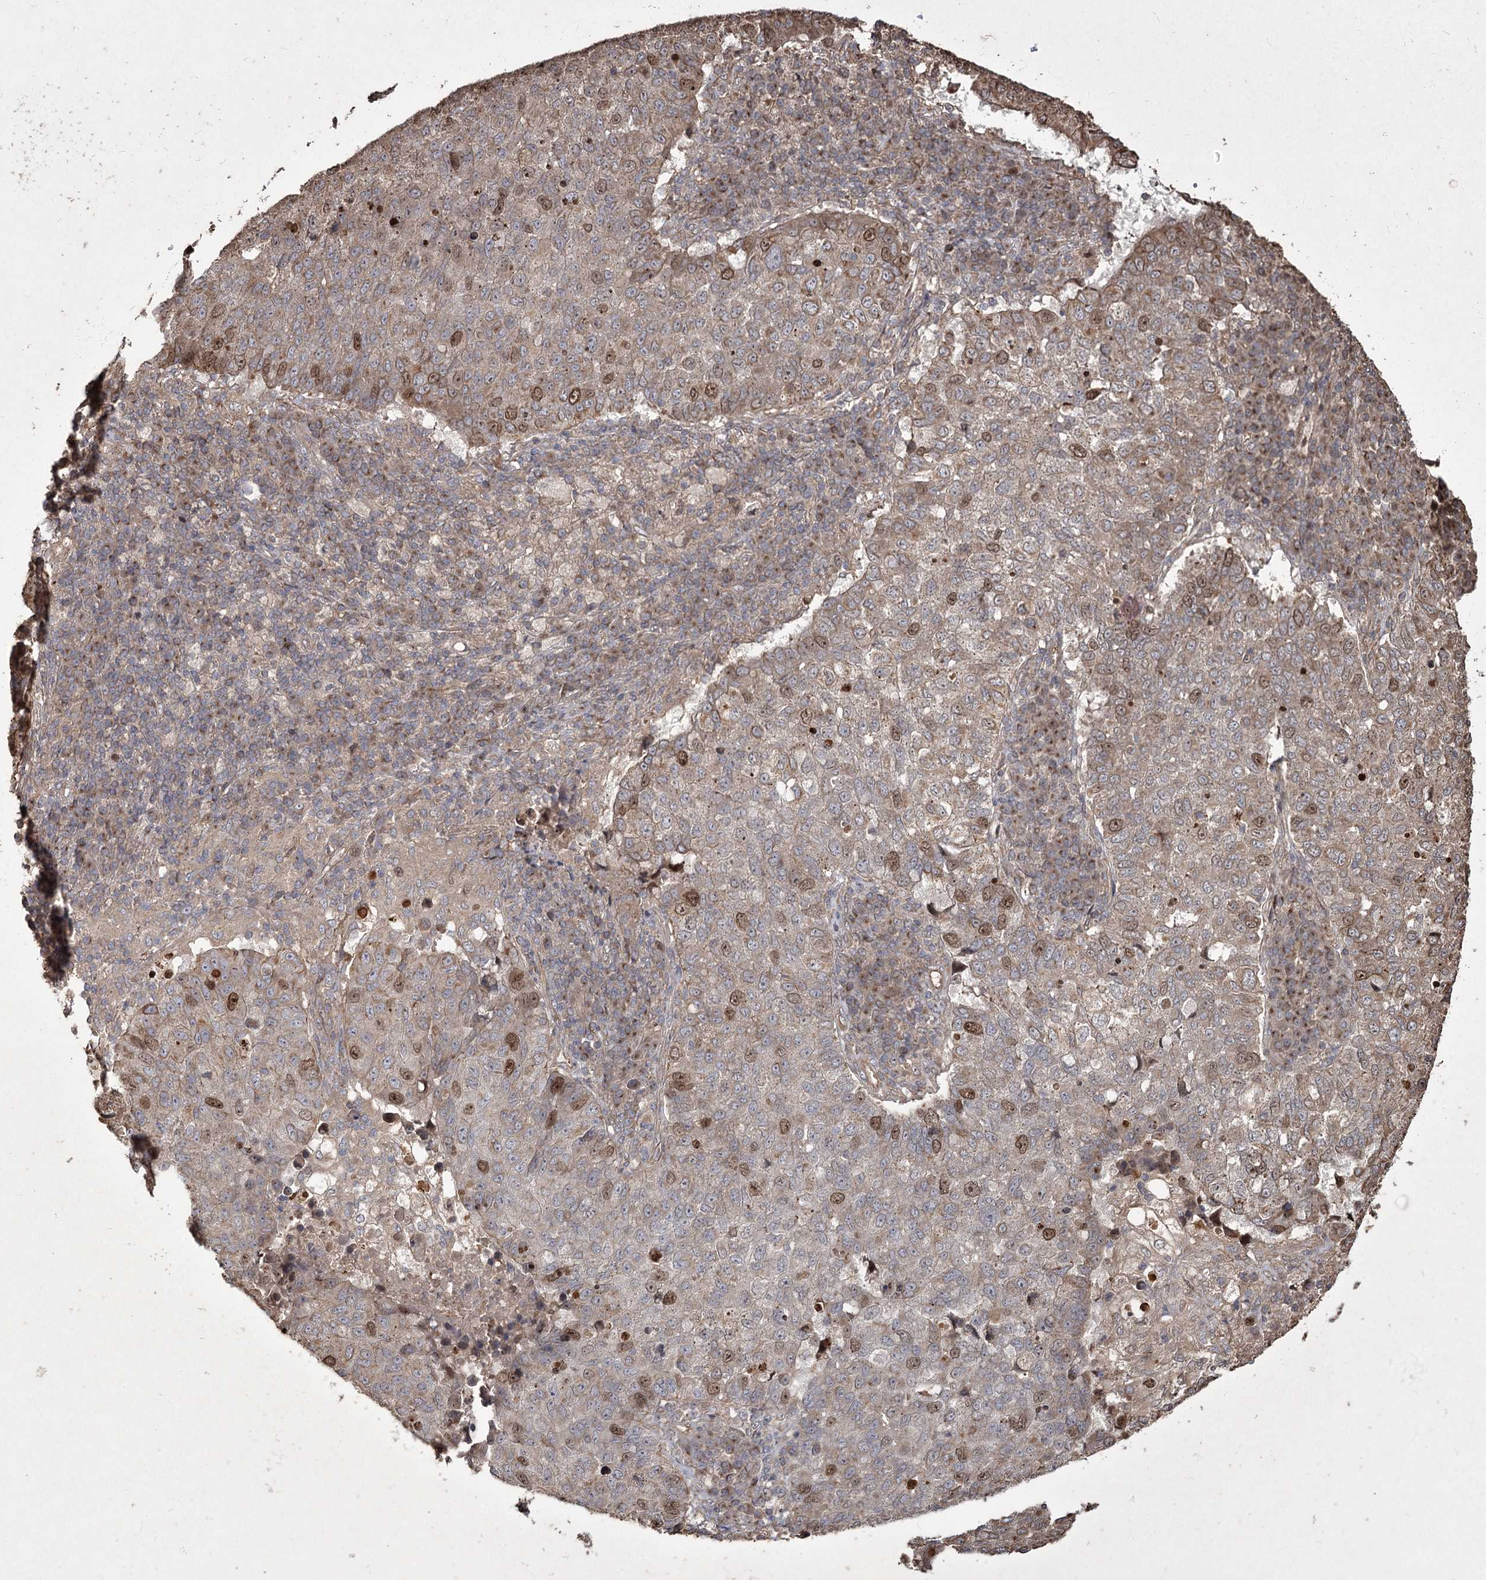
{"staining": {"intensity": "moderate", "quantity": "<25%", "location": "nuclear"}, "tissue": "lung cancer", "cell_type": "Tumor cells", "image_type": "cancer", "snomed": [{"axis": "morphology", "description": "Squamous cell carcinoma, NOS"}, {"axis": "topography", "description": "Lung"}], "caption": "Brown immunohistochemical staining in human lung cancer (squamous cell carcinoma) shows moderate nuclear positivity in about <25% of tumor cells. (DAB IHC with brightfield microscopy, high magnification).", "gene": "PRC1", "patient": {"sex": "male", "age": 73}}